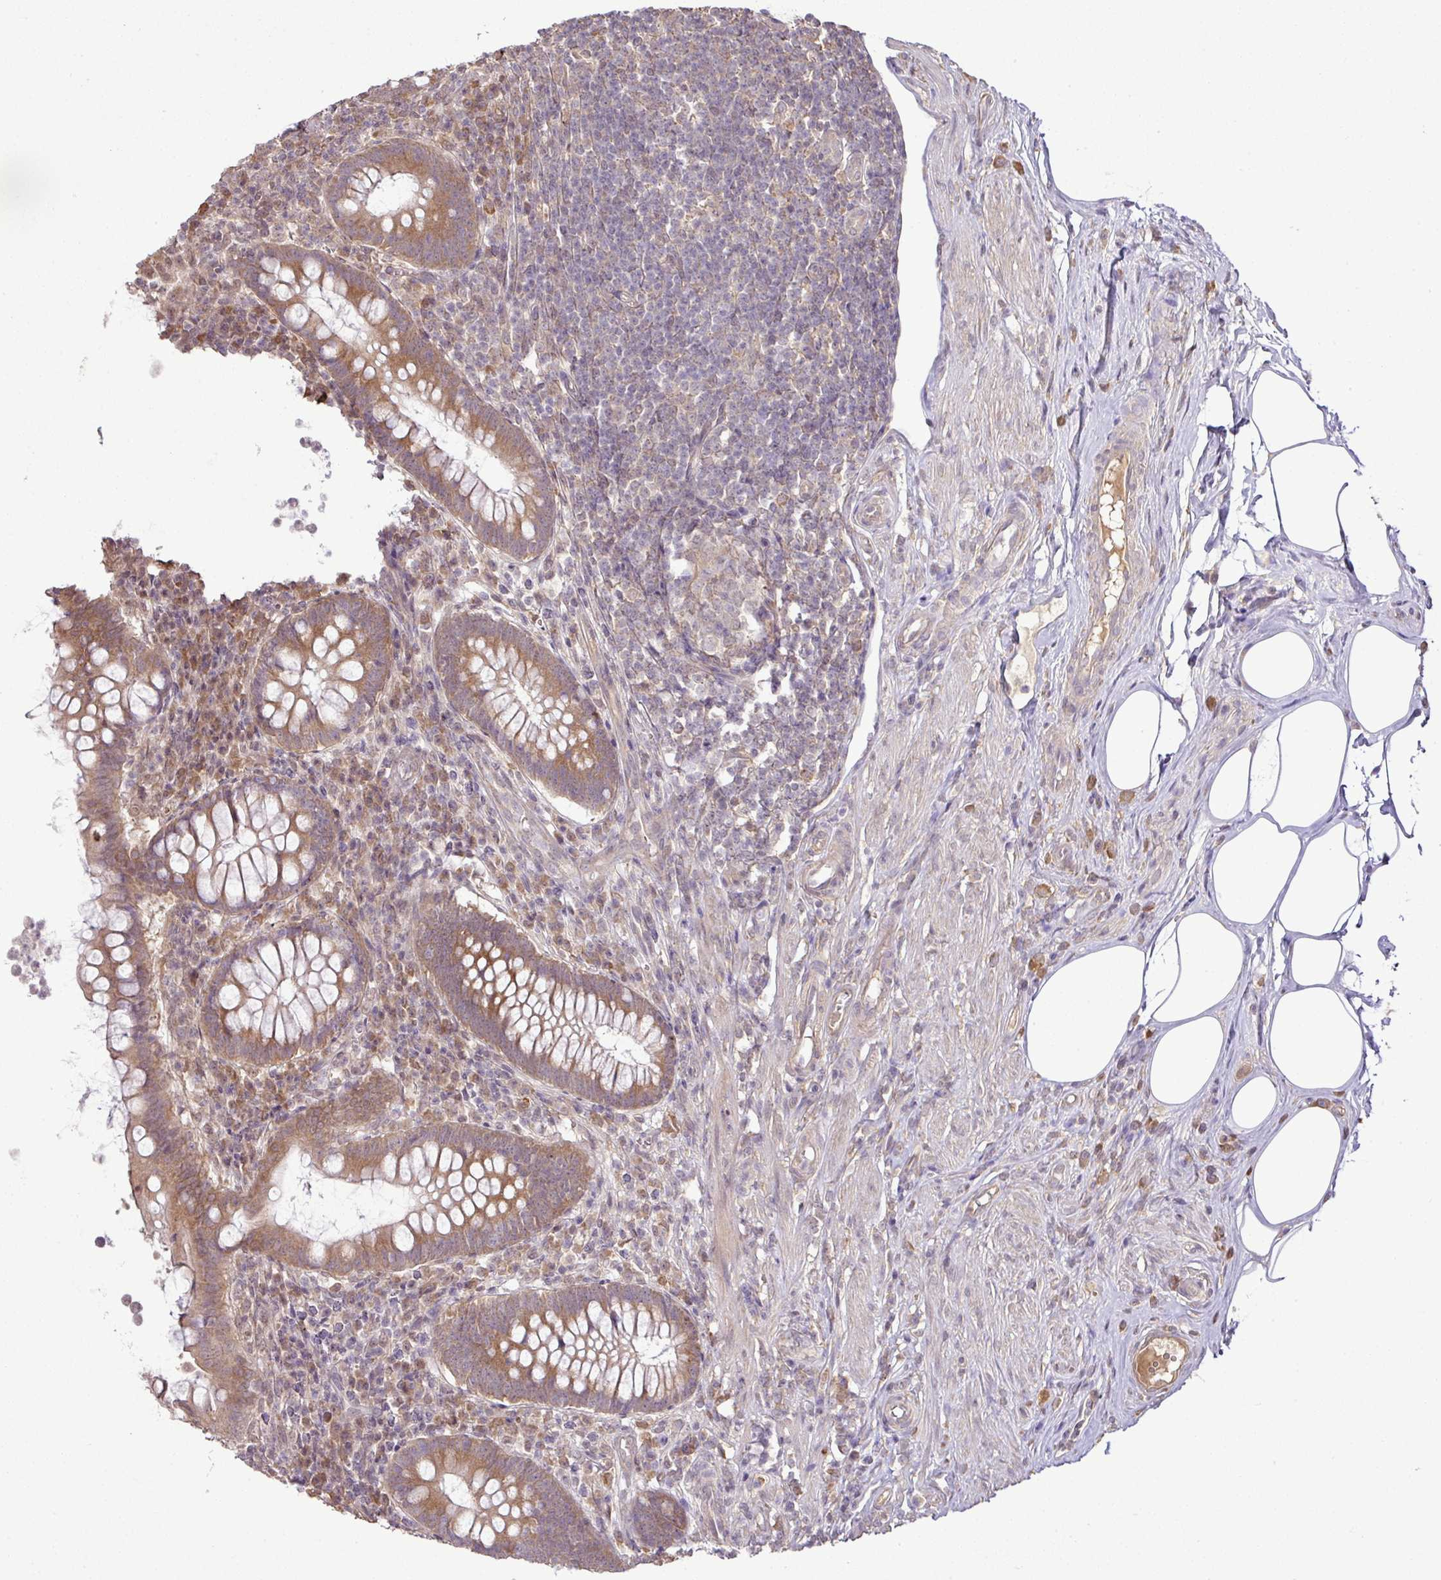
{"staining": {"intensity": "moderate", "quantity": ">75%", "location": "cytoplasmic/membranous"}, "tissue": "appendix", "cell_type": "Glandular cells", "image_type": "normal", "snomed": [{"axis": "morphology", "description": "Normal tissue, NOS"}, {"axis": "topography", "description": "Appendix"}], "caption": "Approximately >75% of glandular cells in benign human appendix exhibit moderate cytoplasmic/membranous protein expression as visualized by brown immunohistochemical staining.", "gene": "DNAAF4", "patient": {"sex": "female", "age": 56}}